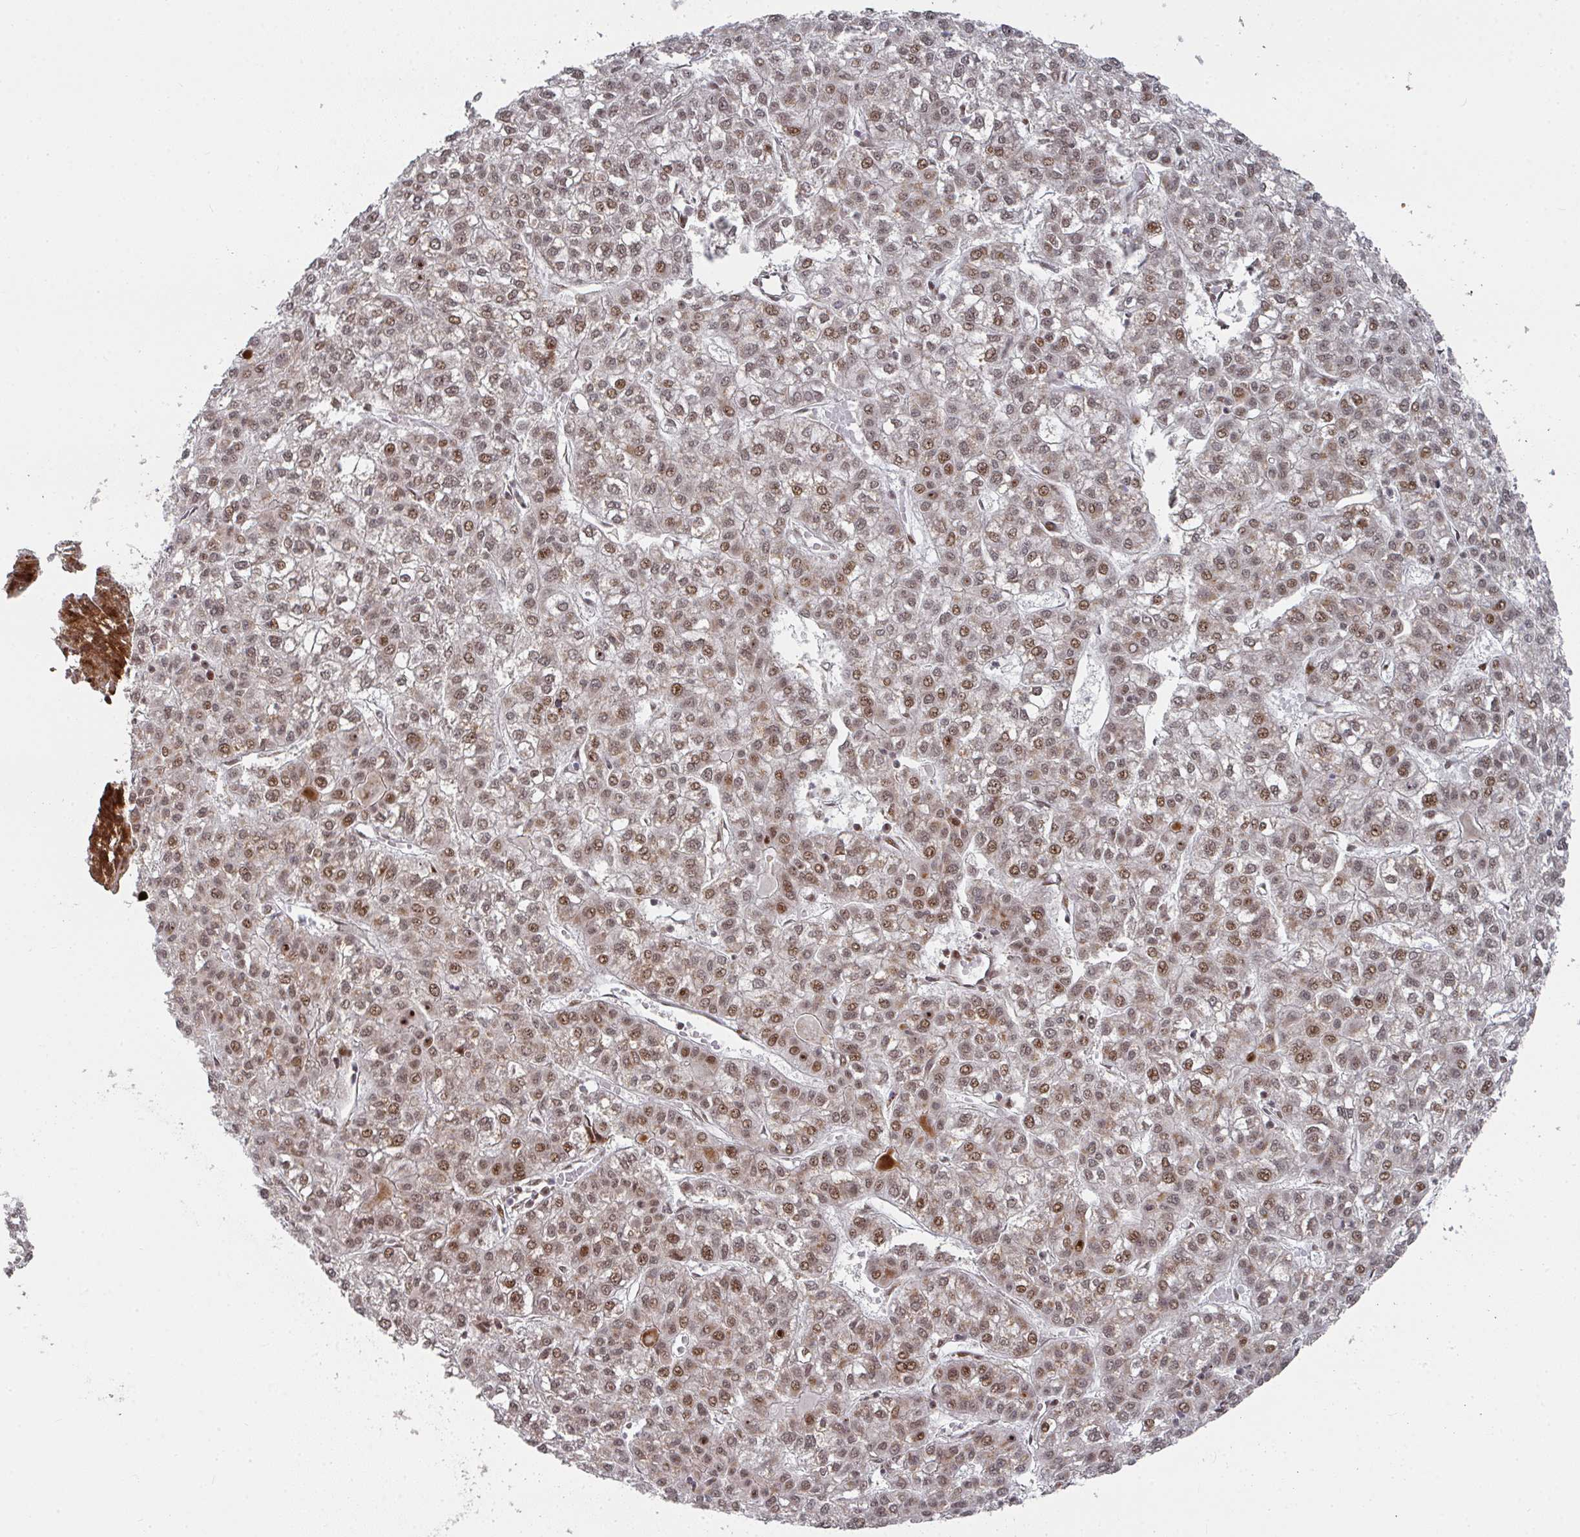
{"staining": {"intensity": "moderate", "quantity": ">75%", "location": "nuclear"}, "tissue": "liver cancer", "cell_type": "Tumor cells", "image_type": "cancer", "snomed": [{"axis": "morphology", "description": "Carcinoma, Hepatocellular, NOS"}, {"axis": "topography", "description": "Liver"}], "caption": "Liver cancer stained with a protein marker reveals moderate staining in tumor cells.", "gene": "RBBP5", "patient": {"sex": "female", "age": 43}}